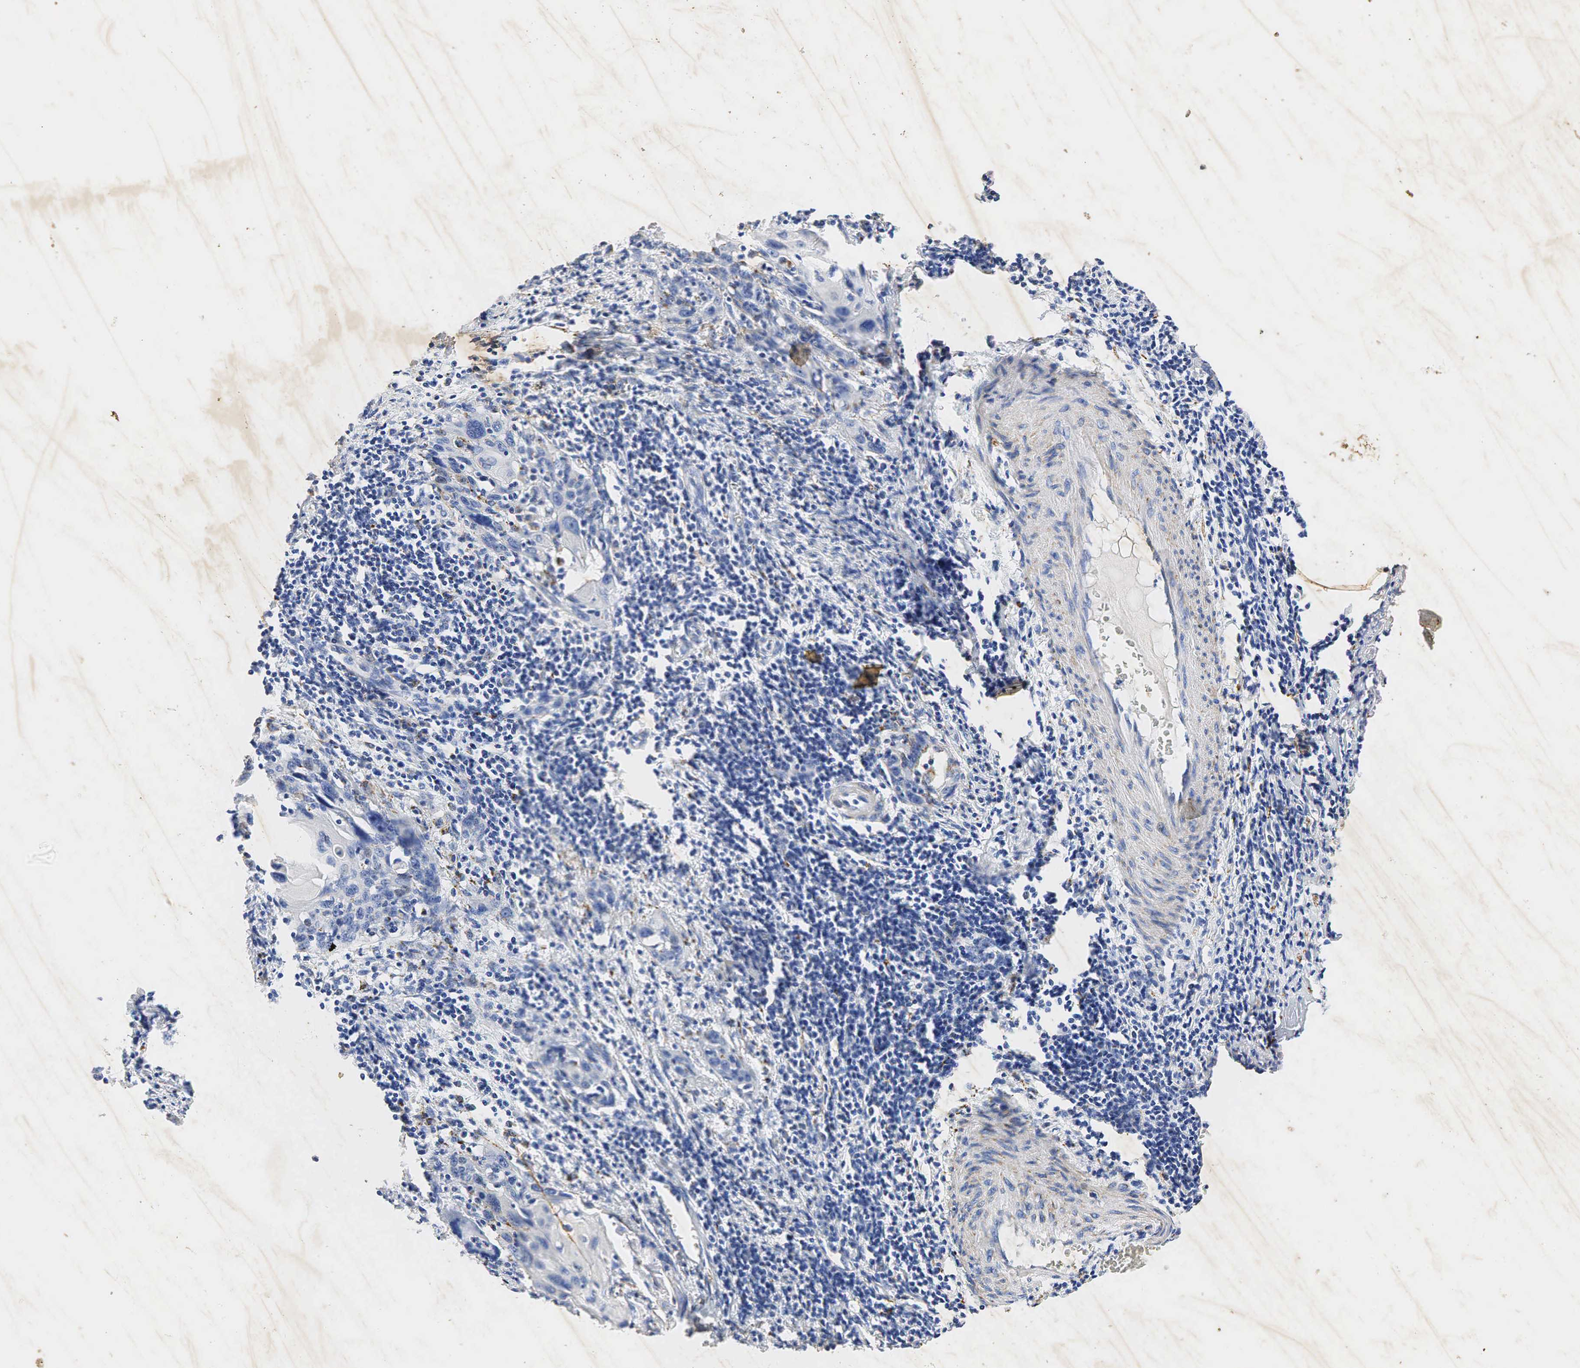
{"staining": {"intensity": "weak", "quantity": "25%-75%", "location": "cytoplasmic/membranous,nuclear"}, "tissue": "cervical cancer", "cell_type": "Tumor cells", "image_type": "cancer", "snomed": [{"axis": "morphology", "description": "Squamous cell carcinoma, NOS"}, {"axis": "topography", "description": "Cervix"}], "caption": "Immunohistochemical staining of cervical cancer (squamous cell carcinoma) demonstrates low levels of weak cytoplasmic/membranous and nuclear positivity in approximately 25%-75% of tumor cells.", "gene": "SYP", "patient": {"sex": "female", "age": 54}}